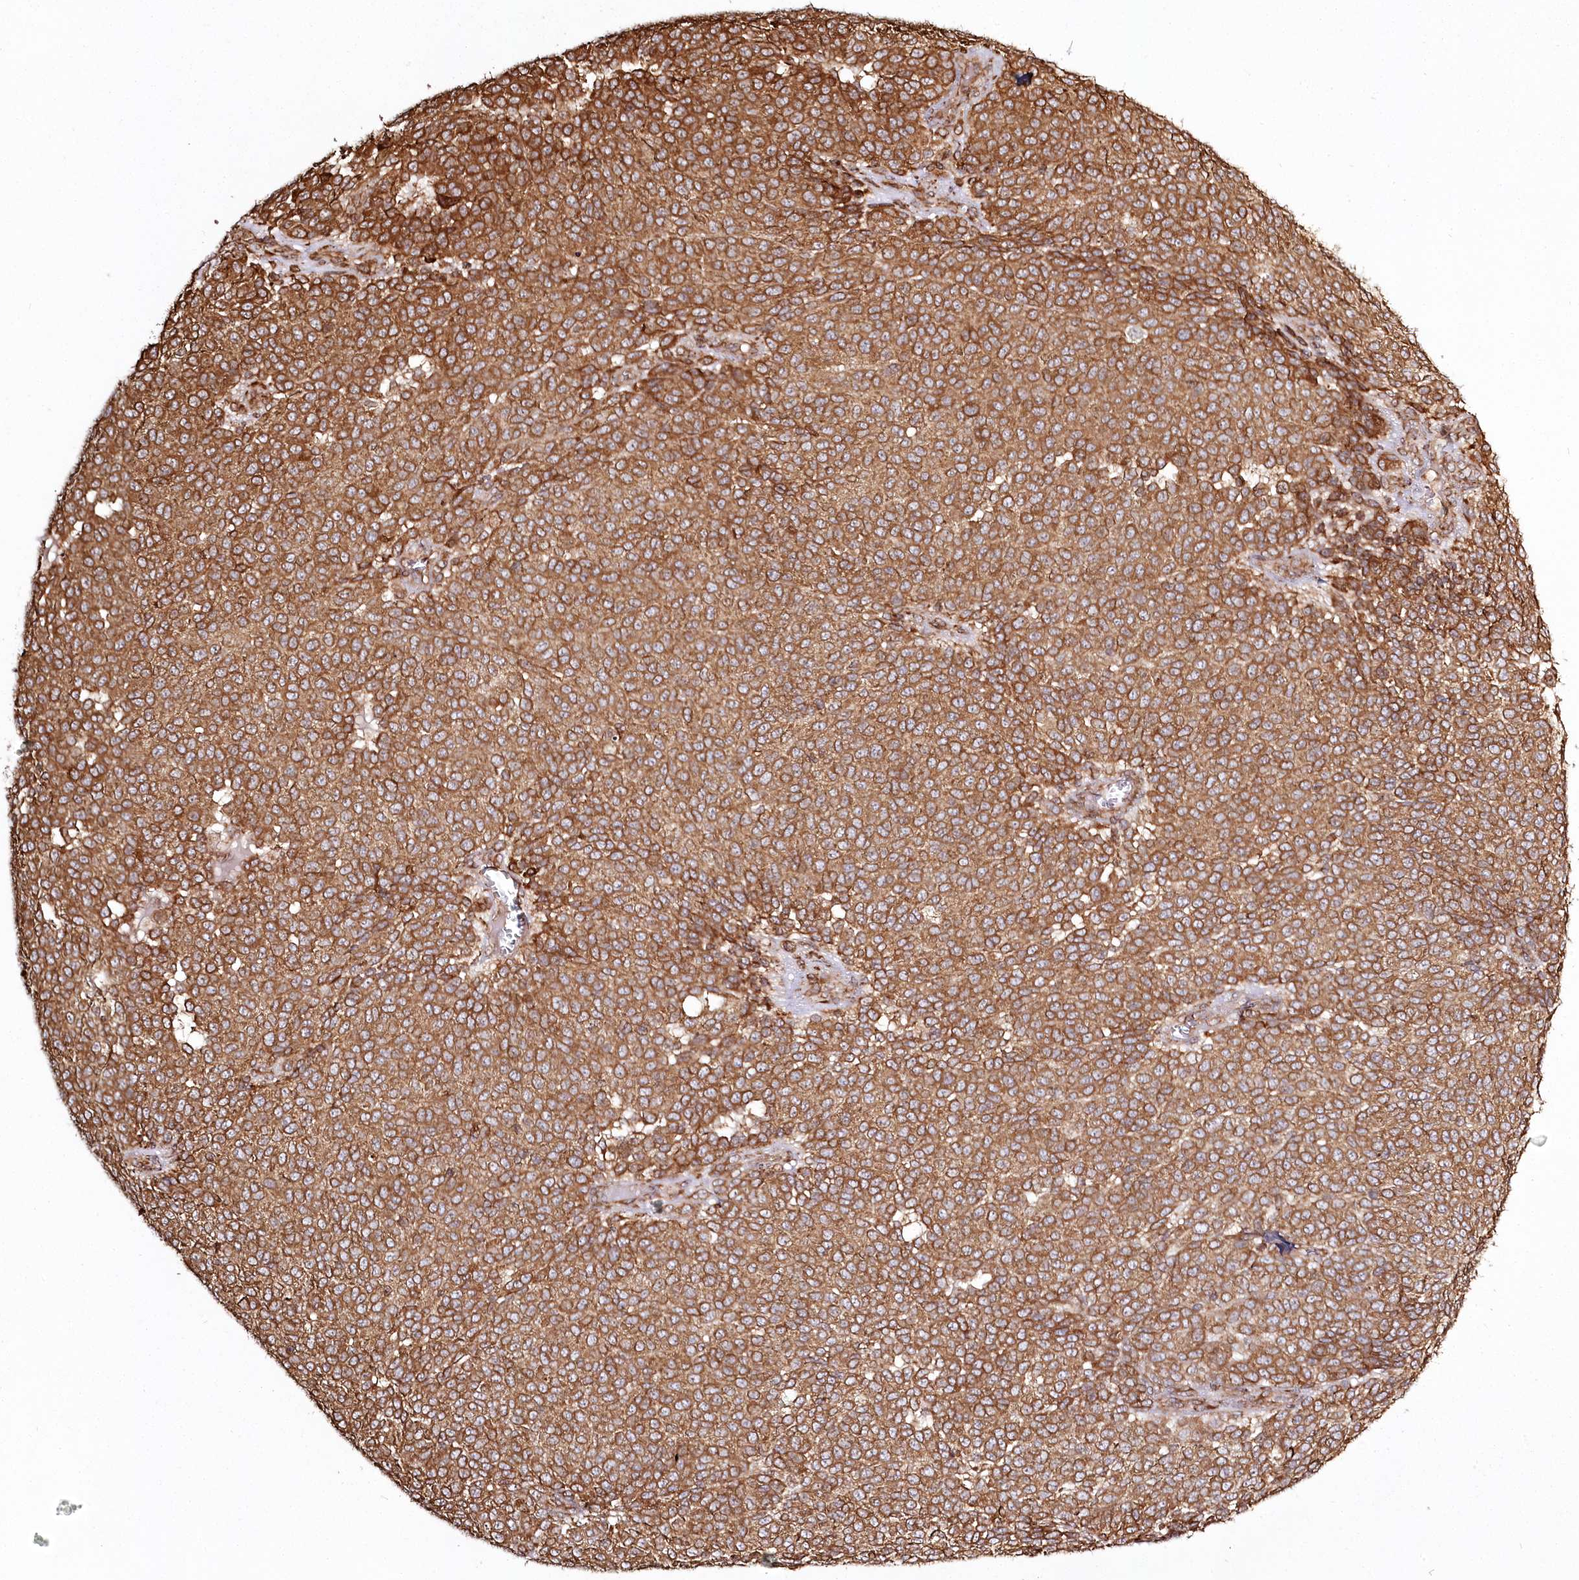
{"staining": {"intensity": "moderate", "quantity": ">75%", "location": "cytoplasmic/membranous"}, "tissue": "melanoma", "cell_type": "Tumor cells", "image_type": "cancer", "snomed": [{"axis": "morphology", "description": "Malignant melanoma, NOS"}, {"axis": "topography", "description": "Skin"}], "caption": "This micrograph demonstrates immunohistochemistry (IHC) staining of human melanoma, with medium moderate cytoplasmic/membranous staining in approximately >75% of tumor cells.", "gene": "FAM13A", "patient": {"sex": "male", "age": 49}}